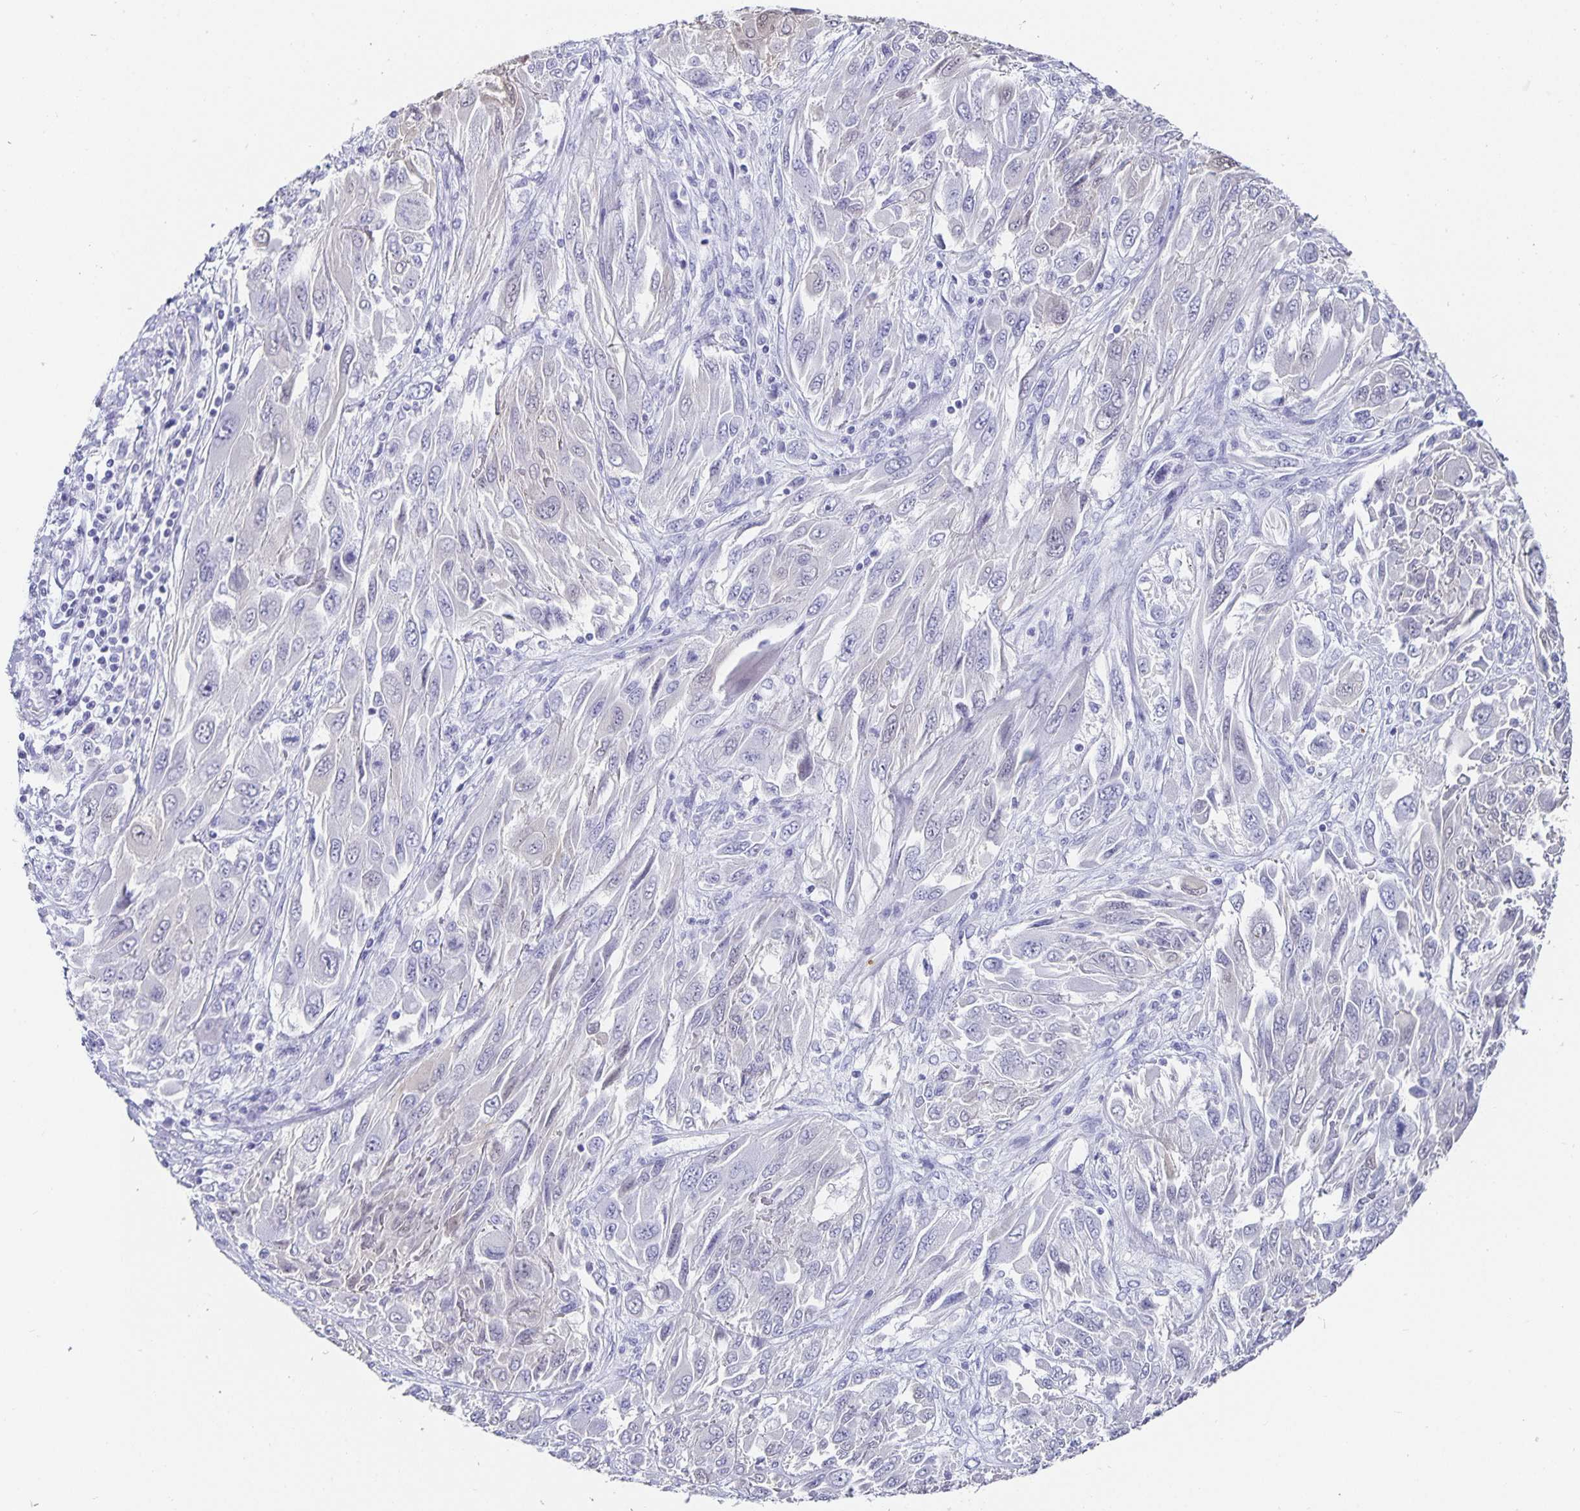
{"staining": {"intensity": "negative", "quantity": "none", "location": "none"}, "tissue": "melanoma", "cell_type": "Tumor cells", "image_type": "cancer", "snomed": [{"axis": "morphology", "description": "Malignant melanoma, NOS"}, {"axis": "topography", "description": "Skin"}], "caption": "Immunohistochemical staining of human melanoma shows no significant staining in tumor cells.", "gene": "CHGA", "patient": {"sex": "female", "age": 91}}